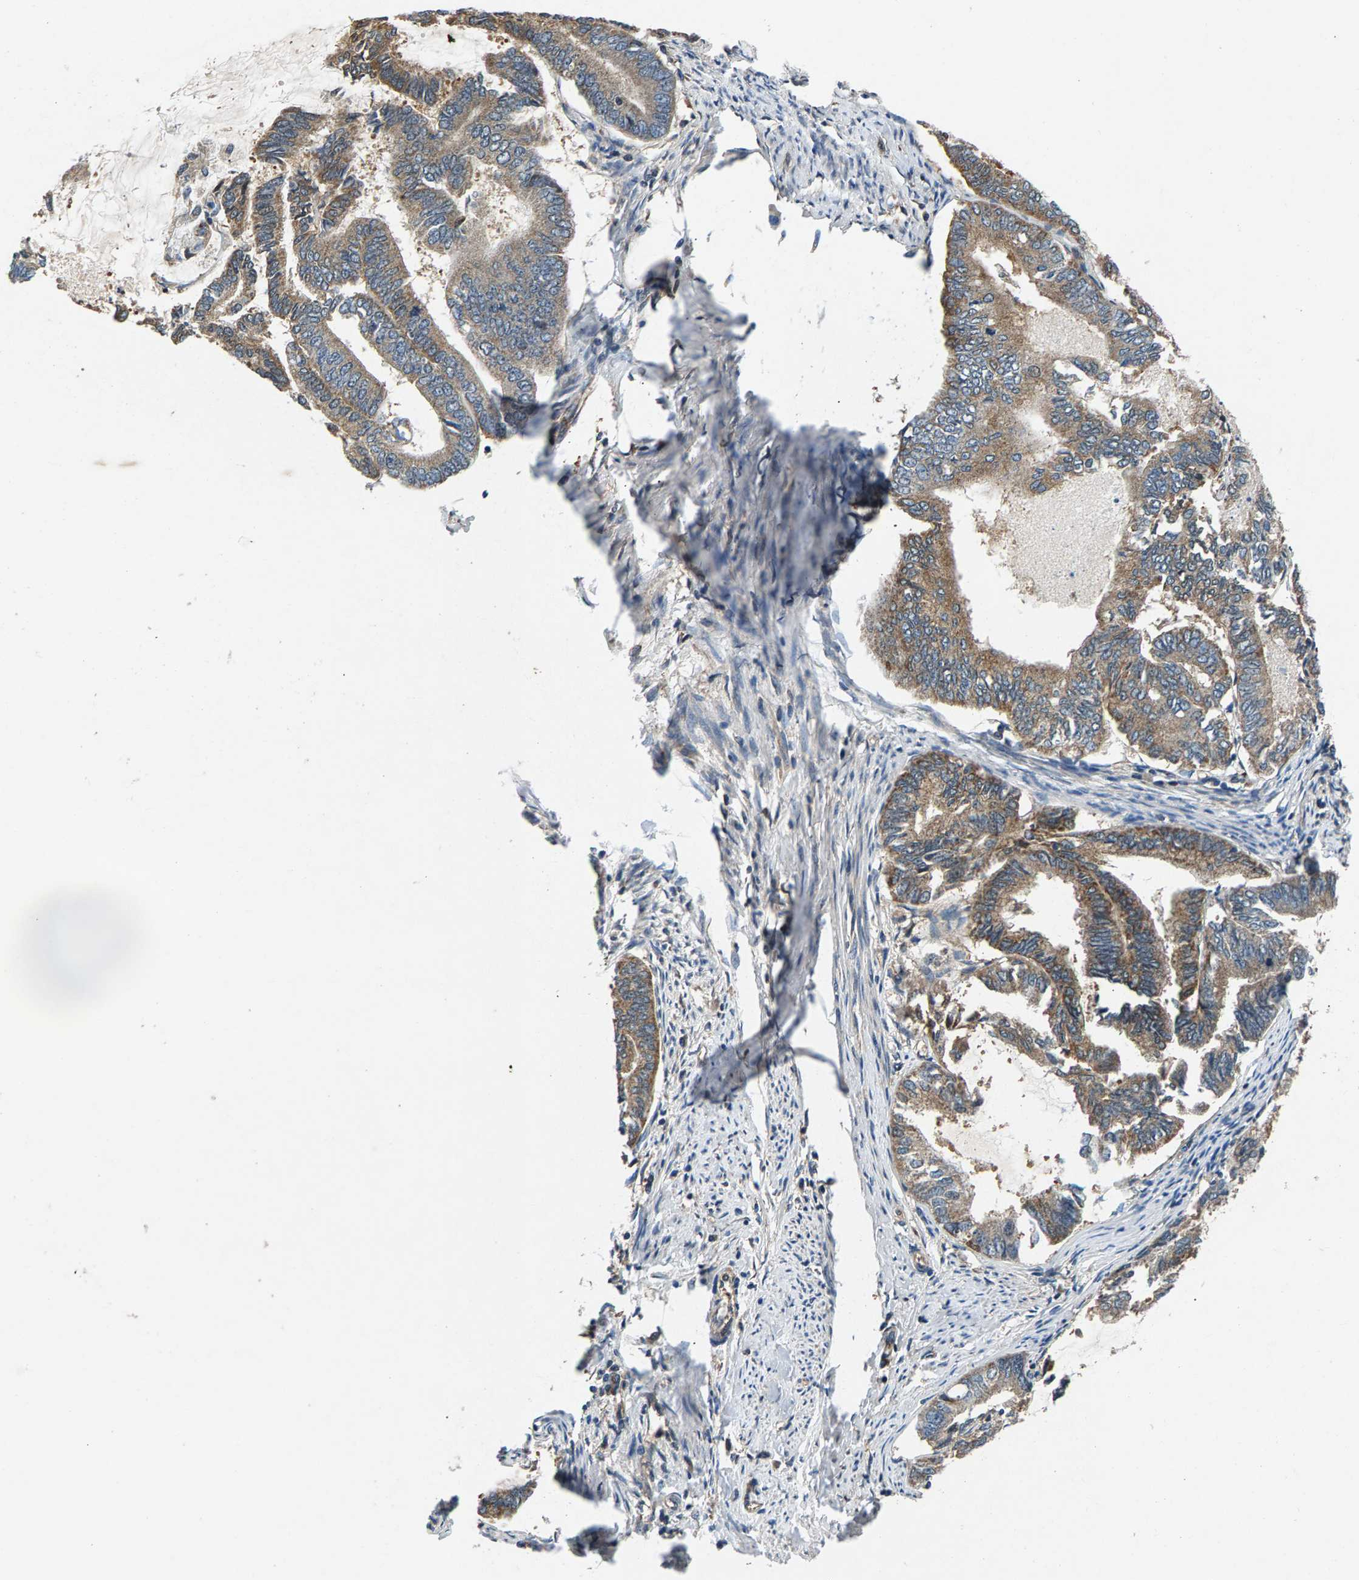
{"staining": {"intensity": "moderate", "quantity": ">75%", "location": "cytoplasmic/membranous"}, "tissue": "endometrial cancer", "cell_type": "Tumor cells", "image_type": "cancer", "snomed": [{"axis": "morphology", "description": "Adenocarcinoma, NOS"}, {"axis": "topography", "description": "Endometrium"}], "caption": "This histopathology image displays adenocarcinoma (endometrial) stained with immunohistochemistry (IHC) to label a protein in brown. The cytoplasmic/membranous of tumor cells show moderate positivity for the protein. Nuclei are counter-stained blue.", "gene": "FAM78A", "patient": {"sex": "female", "age": 86}}